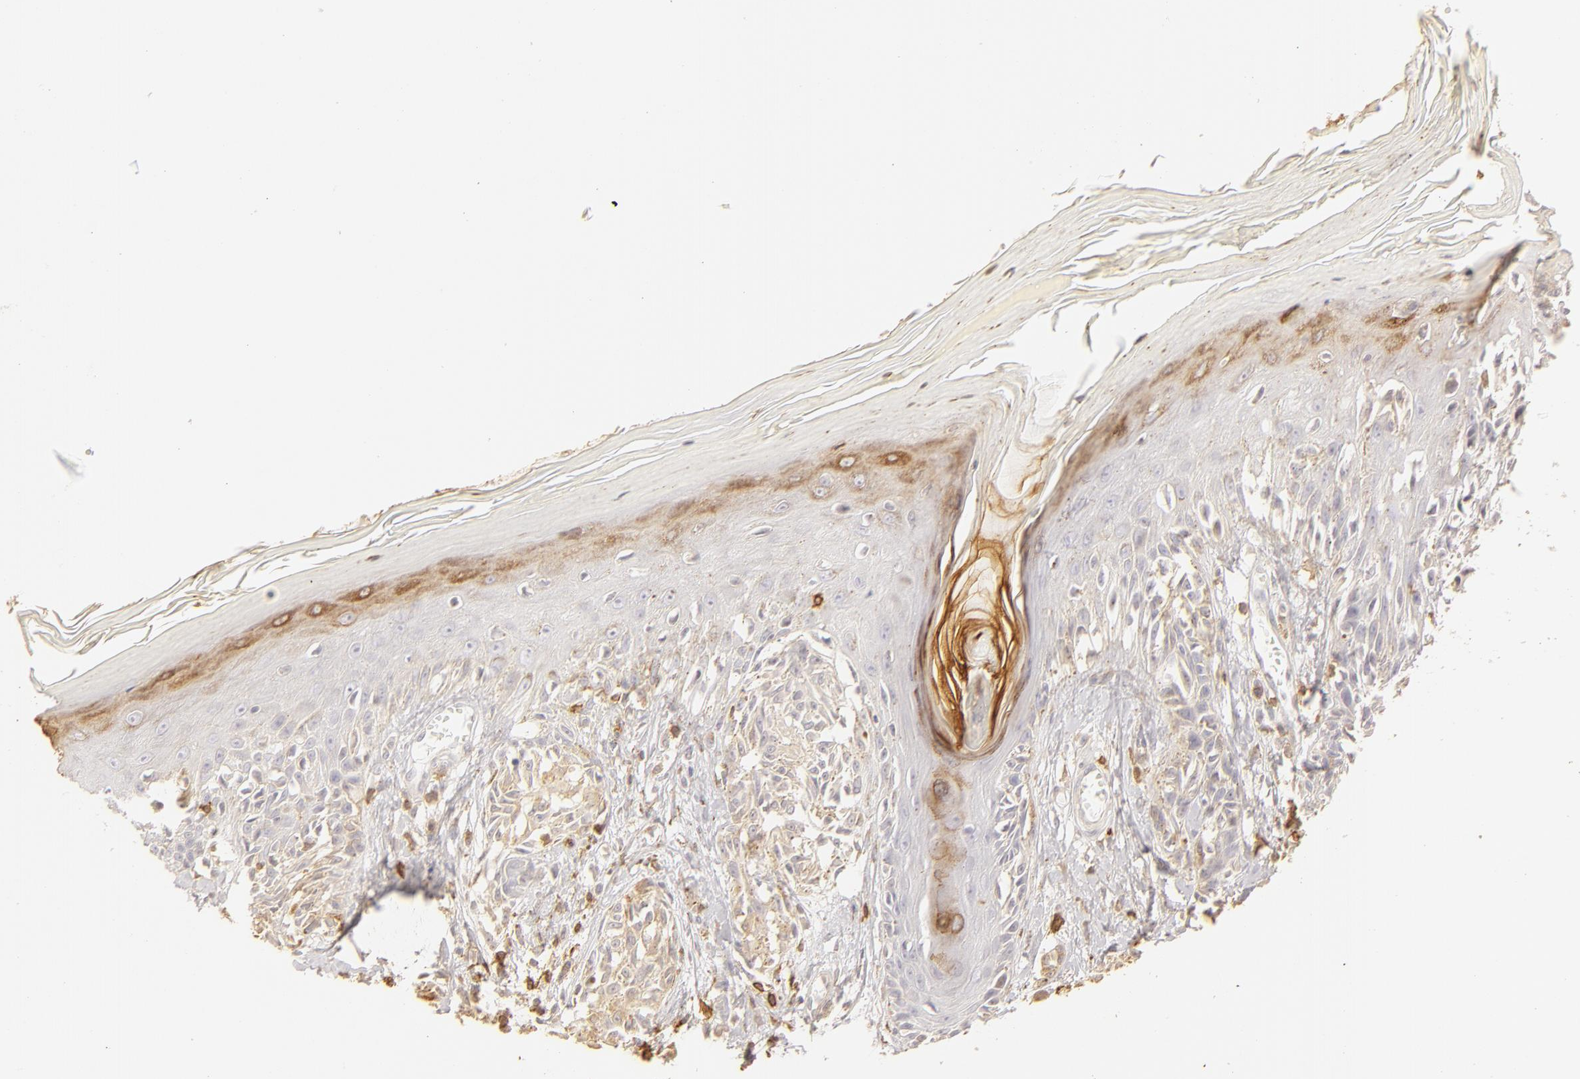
{"staining": {"intensity": "negative", "quantity": "none", "location": "none"}, "tissue": "melanoma", "cell_type": "Tumor cells", "image_type": "cancer", "snomed": [{"axis": "morphology", "description": "Malignant melanoma, NOS"}, {"axis": "topography", "description": "Skin"}], "caption": "IHC image of human melanoma stained for a protein (brown), which exhibits no positivity in tumor cells.", "gene": "C1R", "patient": {"sex": "female", "age": 77}}